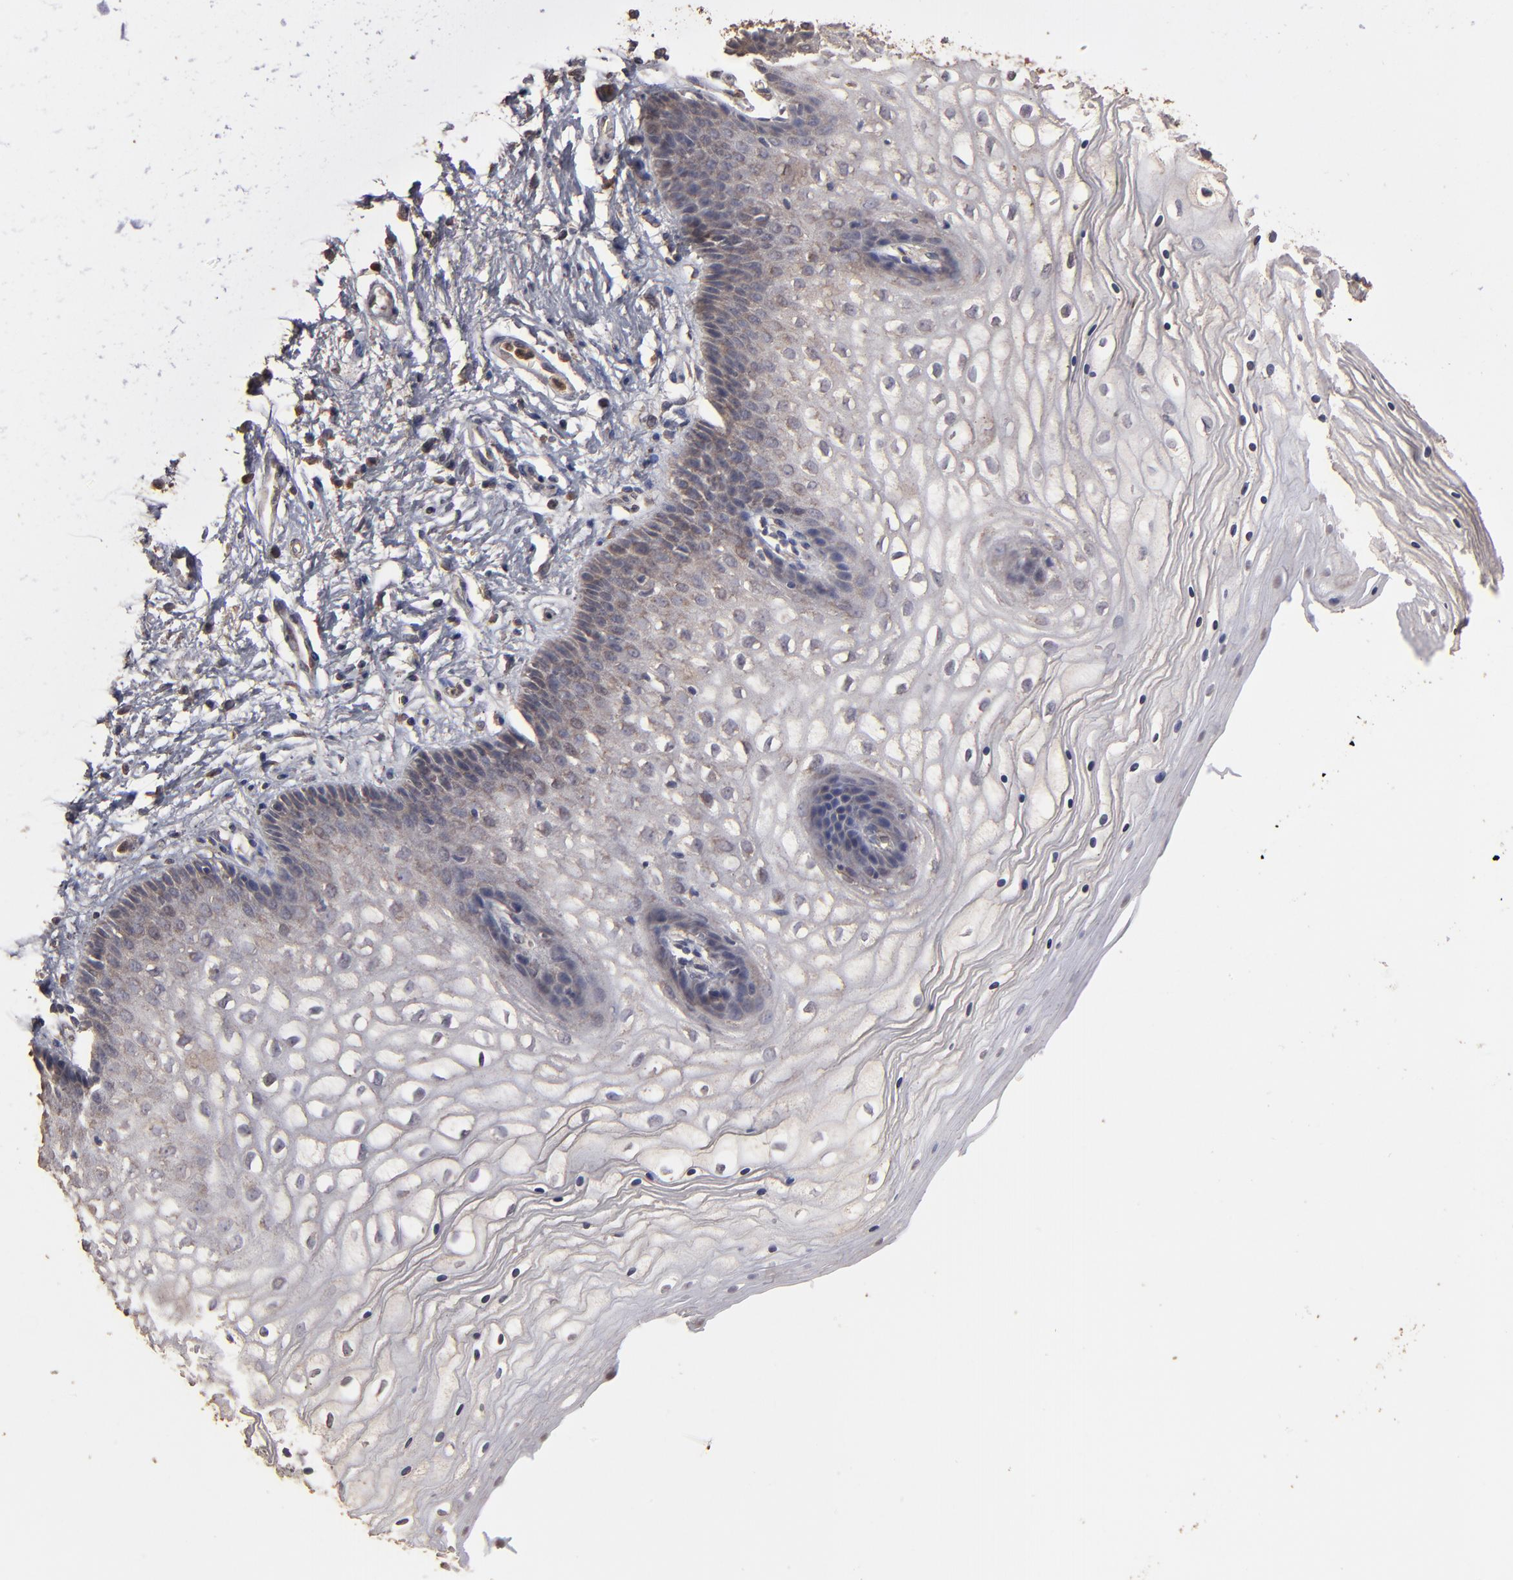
{"staining": {"intensity": "weak", "quantity": ">75%", "location": "cytoplasmic/membranous"}, "tissue": "vagina", "cell_type": "Squamous epithelial cells", "image_type": "normal", "snomed": [{"axis": "morphology", "description": "Normal tissue, NOS"}, {"axis": "topography", "description": "Vagina"}], "caption": "Protein staining by immunohistochemistry (IHC) exhibits weak cytoplasmic/membranous expression in about >75% of squamous epithelial cells in normal vagina.", "gene": "MMP2", "patient": {"sex": "female", "age": 34}}